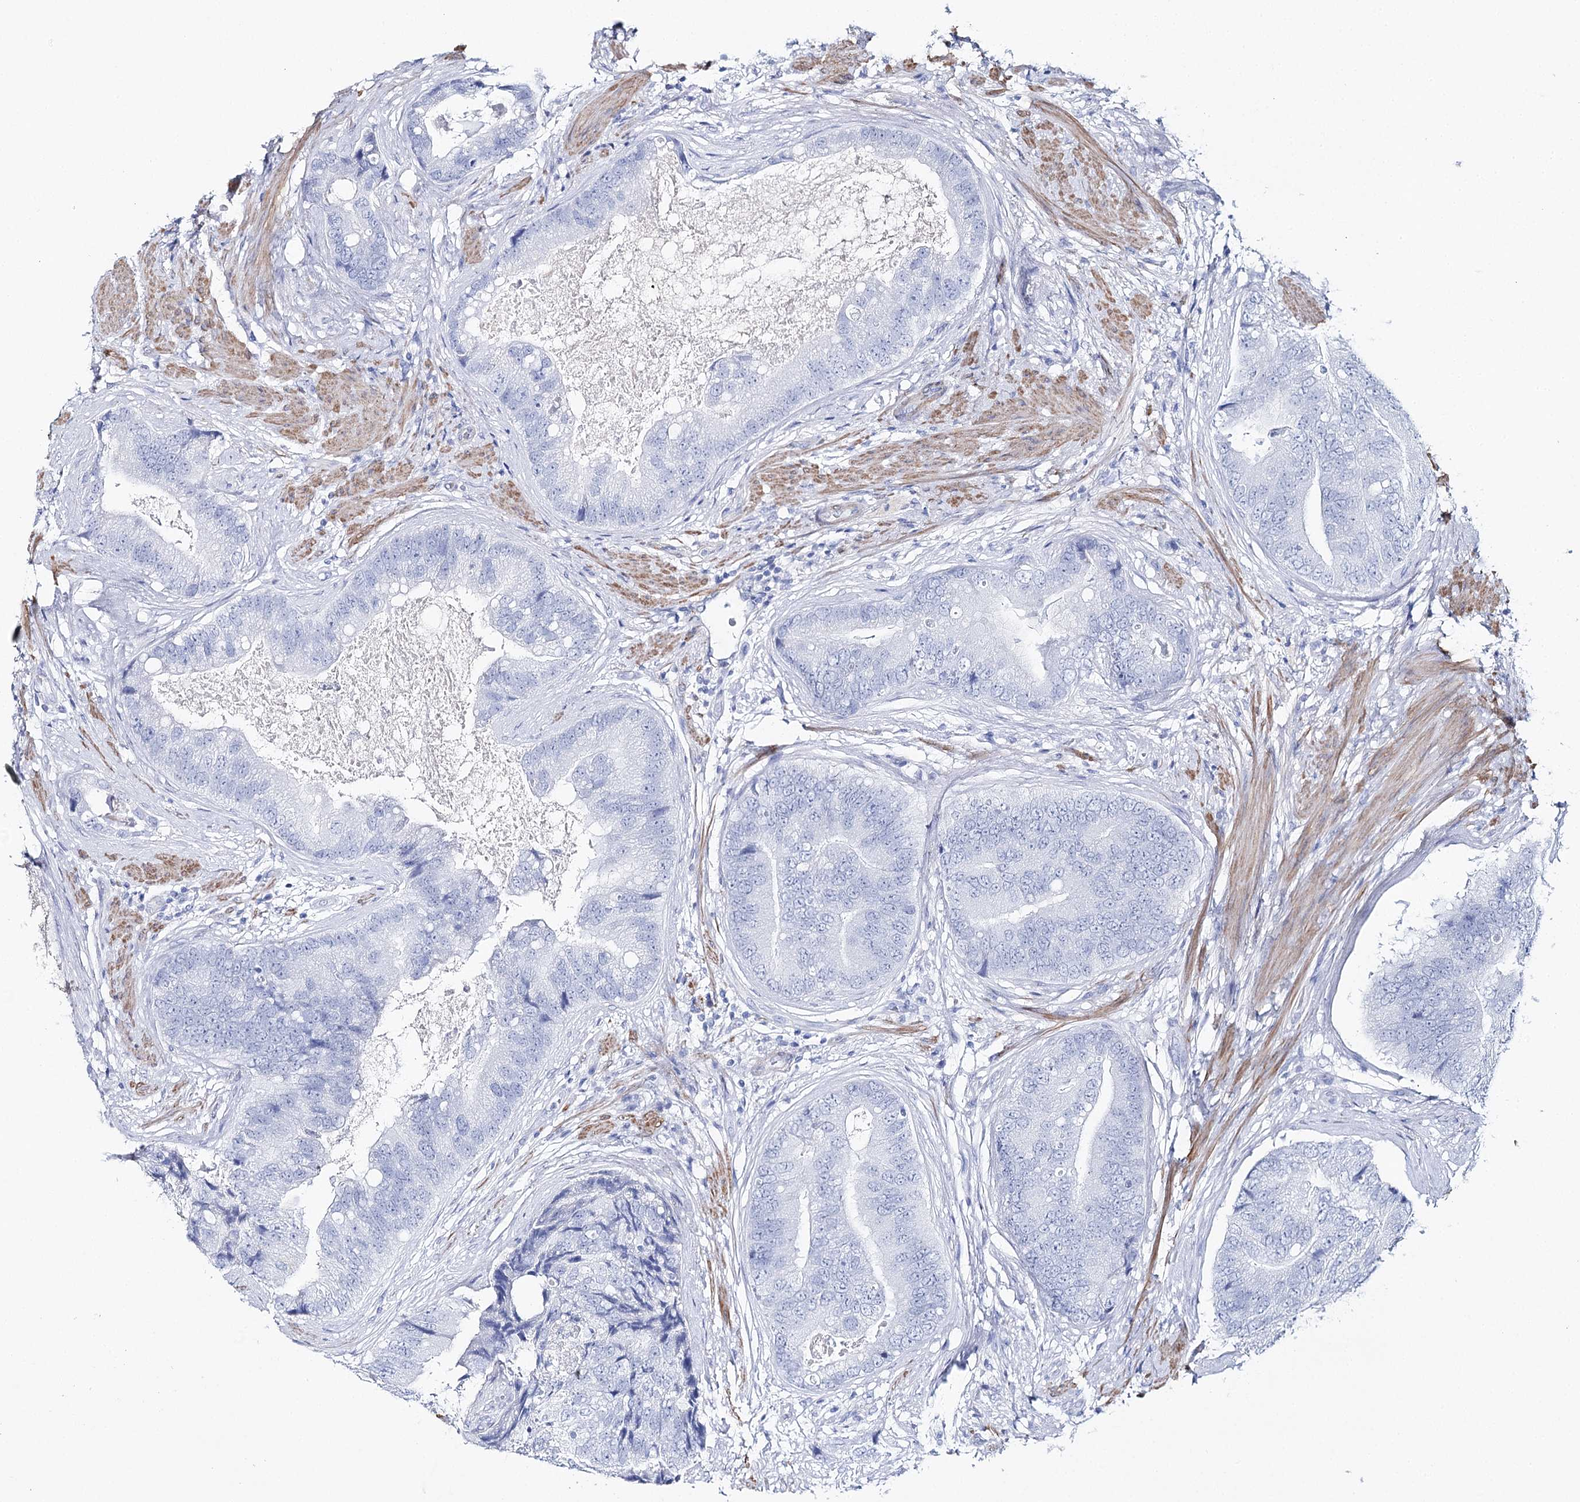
{"staining": {"intensity": "negative", "quantity": "none", "location": "none"}, "tissue": "prostate cancer", "cell_type": "Tumor cells", "image_type": "cancer", "snomed": [{"axis": "morphology", "description": "Adenocarcinoma, High grade"}, {"axis": "topography", "description": "Prostate"}], "caption": "IHC histopathology image of adenocarcinoma (high-grade) (prostate) stained for a protein (brown), which displays no expression in tumor cells. (IHC, brightfield microscopy, high magnification).", "gene": "CSN3", "patient": {"sex": "male", "age": 70}}